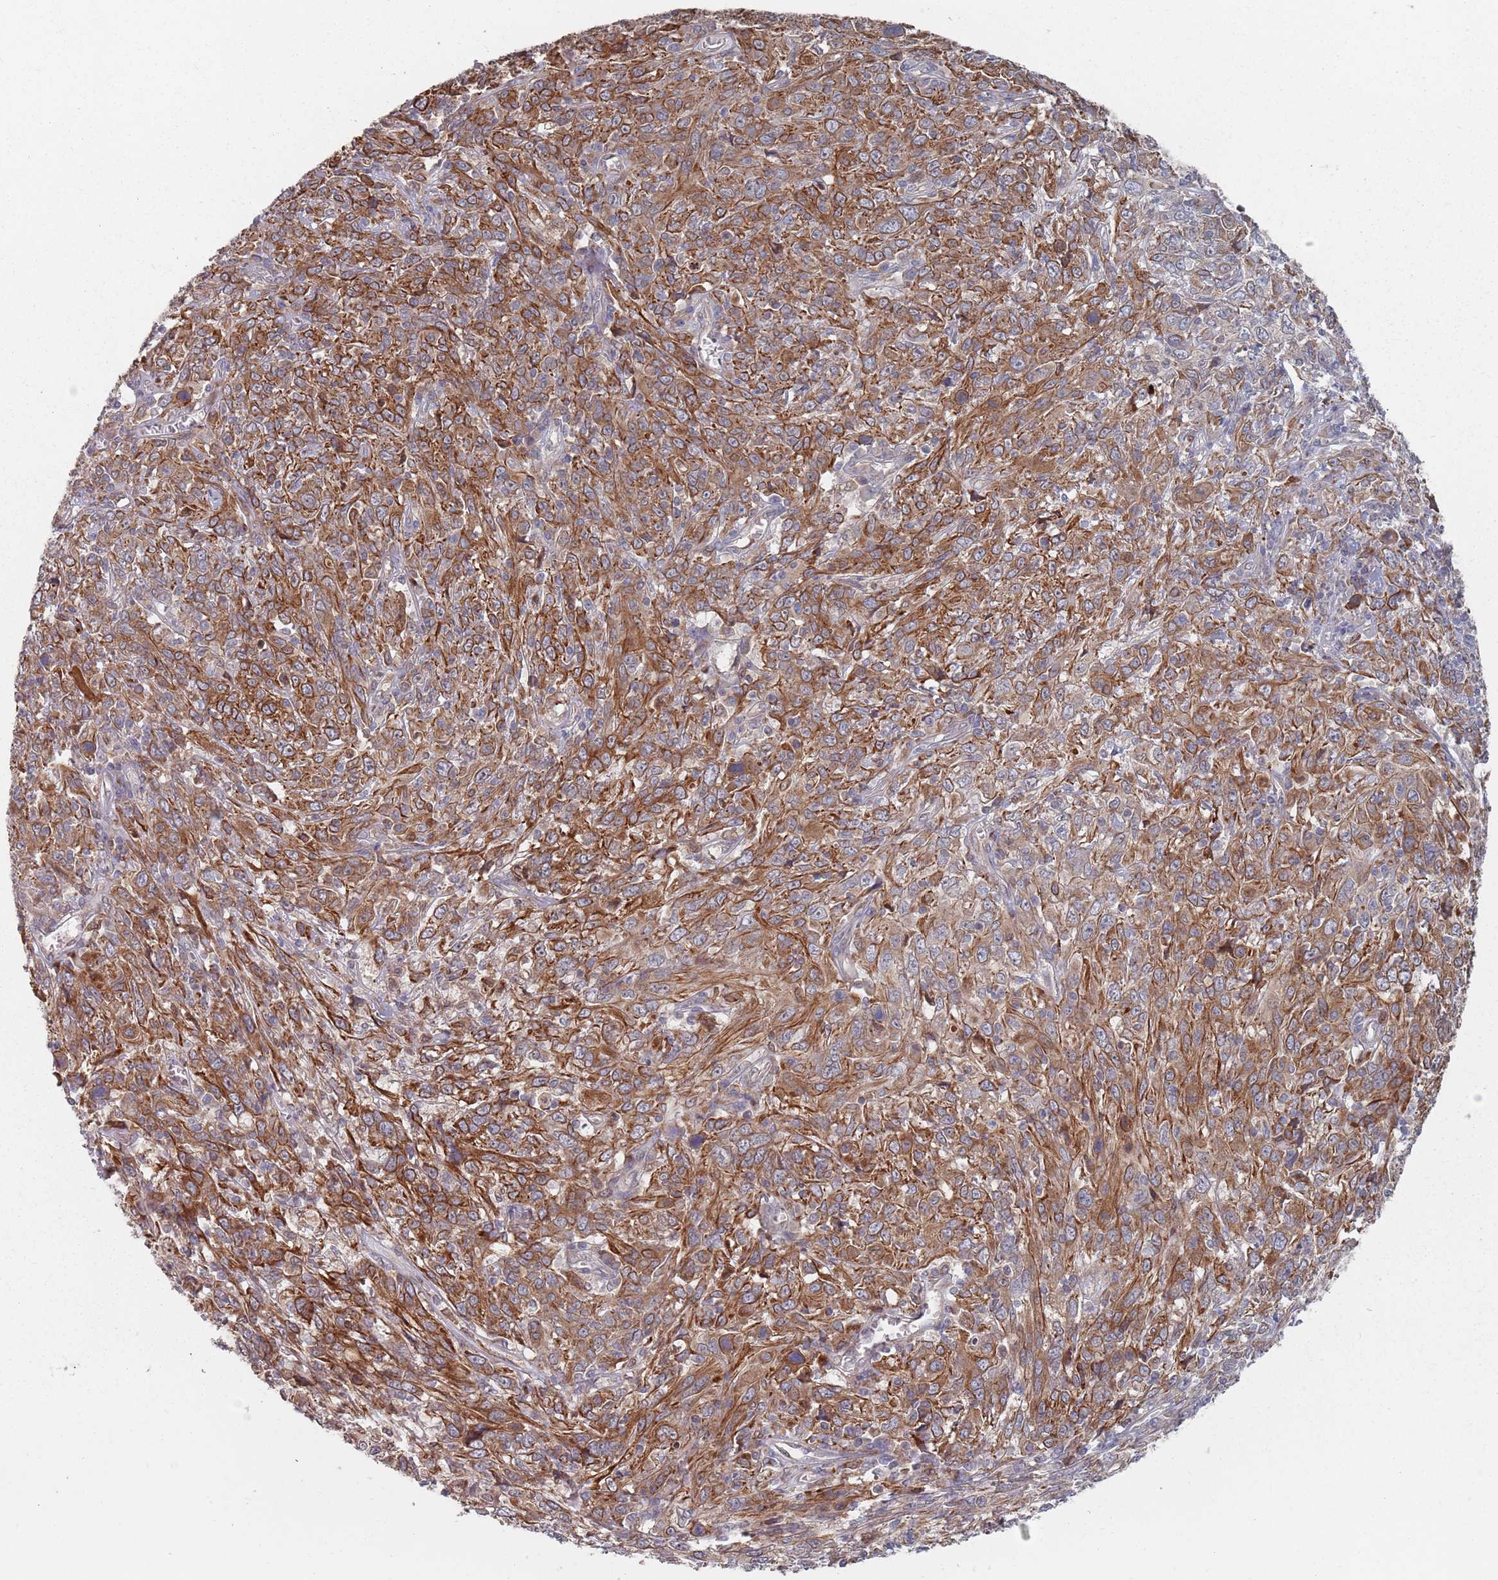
{"staining": {"intensity": "moderate", "quantity": ">75%", "location": "cytoplasmic/membranous"}, "tissue": "cervical cancer", "cell_type": "Tumor cells", "image_type": "cancer", "snomed": [{"axis": "morphology", "description": "Squamous cell carcinoma, NOS"}, {"axis": "topography", "description": "Cervix"}], "caption": "A brown stain labels moderate cytoplasmic/membranous expression of a protein in cervical cancer (squamous cell carcinoma) tumor cells. Immunohistochemistry (ihc) stains the protein in brown and the nuclei are stained blue.", "gene": "ADAL", "patient": {"sex": "female", "age": 46}}